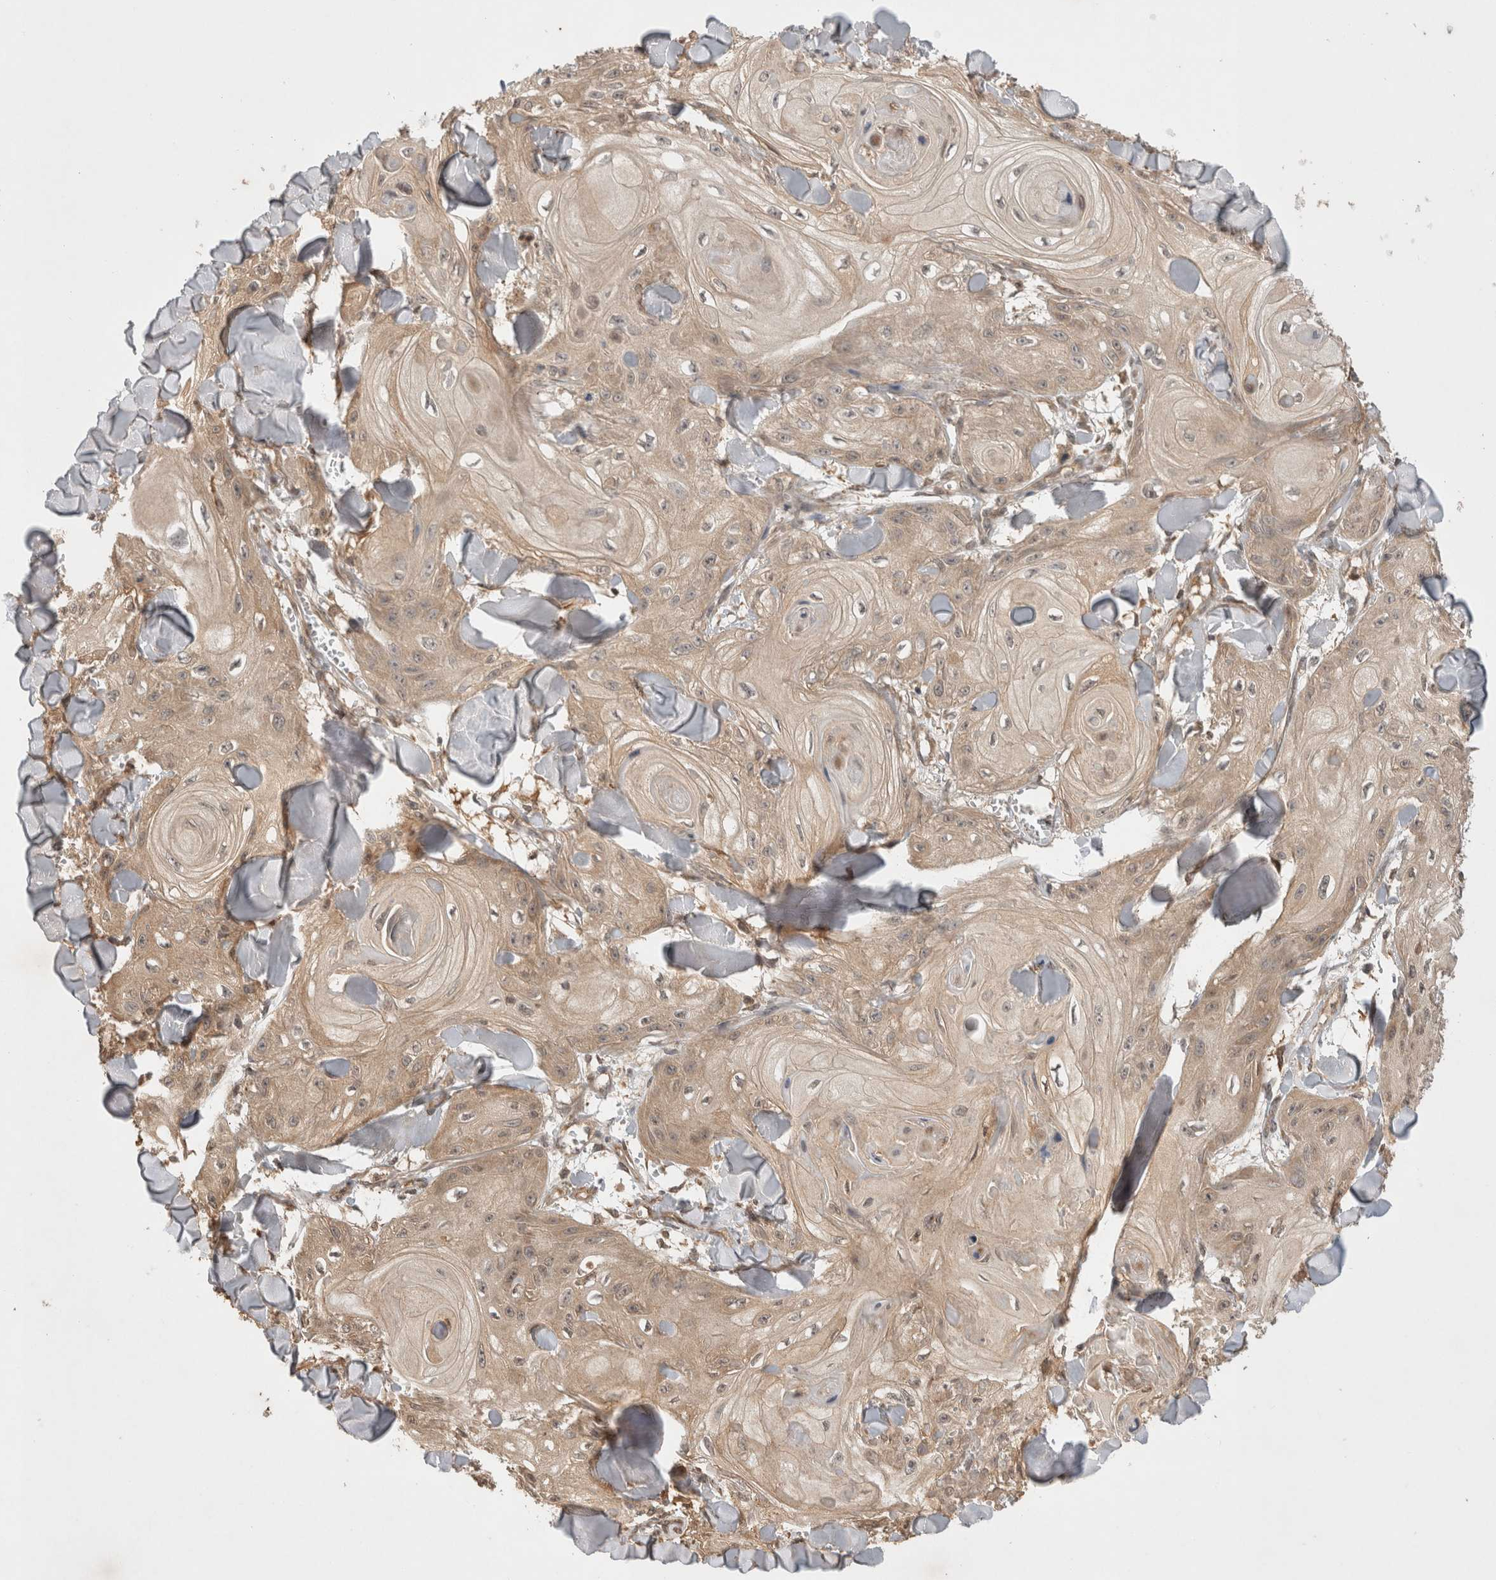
{"staining": {"intensity": "weak", "quantity": ">75%", "location": "cytoplasmic/membranous"}, "tissue": "skin cancer", "cell_type": "Tumor cells", "image_type": "cancer", "snomed": [{"axis": "morphology", "description": "Squamous cell carcinoma, NOS"}, {"axis": "topography", "description": "Skin"}], "caption": "DAB immunohistochemical staining of human squamous cell carcinoma (skin) demonstrates weak cytoplasmic/membranous protein expression in approximately >75% of tumor cells. The protein of interest is stained brown, and the nuclei are stained in blue (DAB IHC with brightfield microscopy, high magnification).", "gene": "PRMT3", "patient": {"sex": "male", "age": 74}}